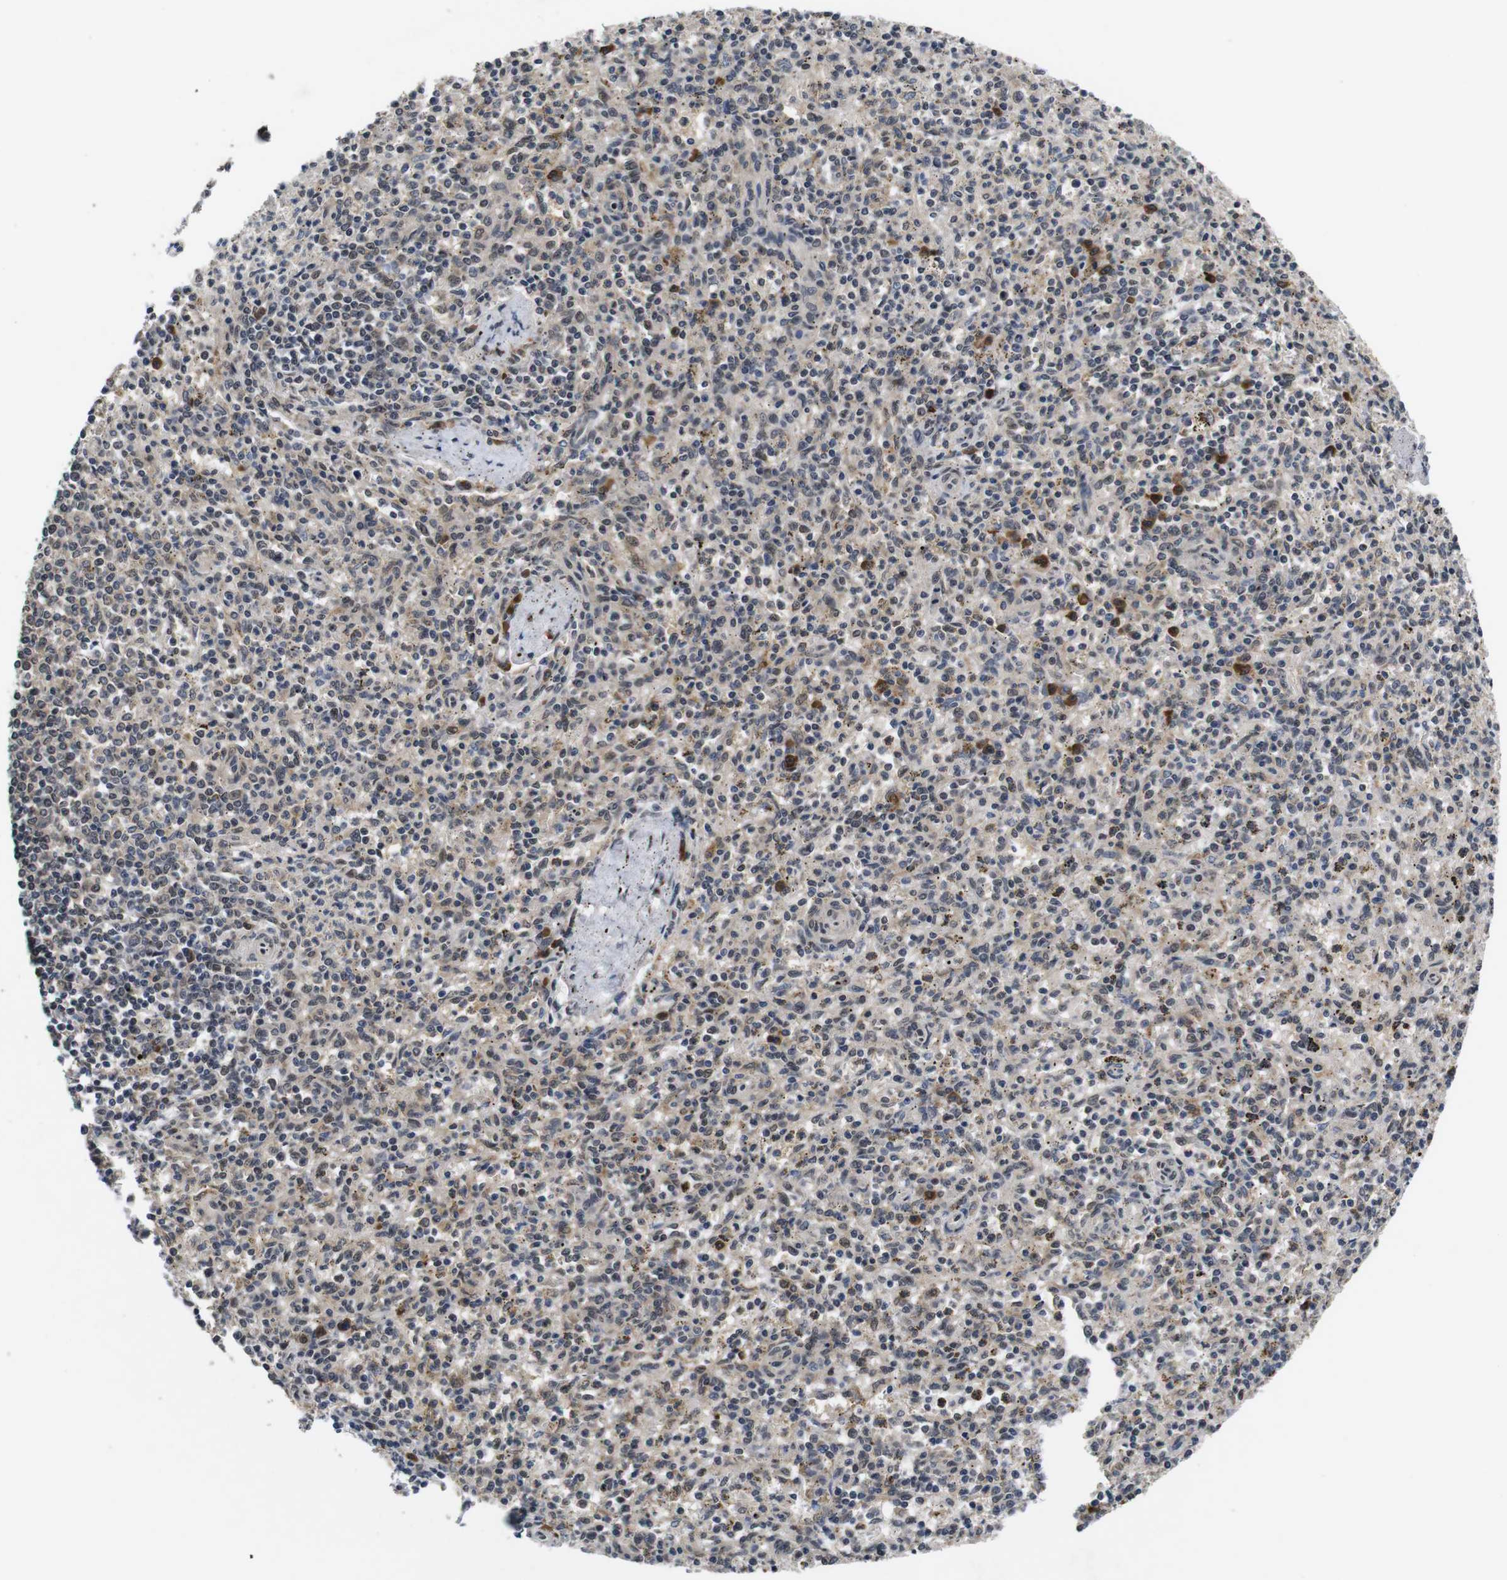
{"staining": {"intensity": "moderate", "quantity": "<25%", "location": "cytoplasmic/membranous"}, "tissue": "spleen", "cell_type": "Cells in red pulp", "image_type": "normal", "snomed": [{"axis": "morphology", "description": "Normal tissue, NOS"}, {"axis": "topography", "description": "Spleen"}], "caption": "Human spleen stained for a protein (brown) reveals moderate cytoplasmic/membranous positive expression in approximately <25% of cells in red pulp.", "gene": "ZBTB46", "patient": {"sex": "male", "age": 72}}